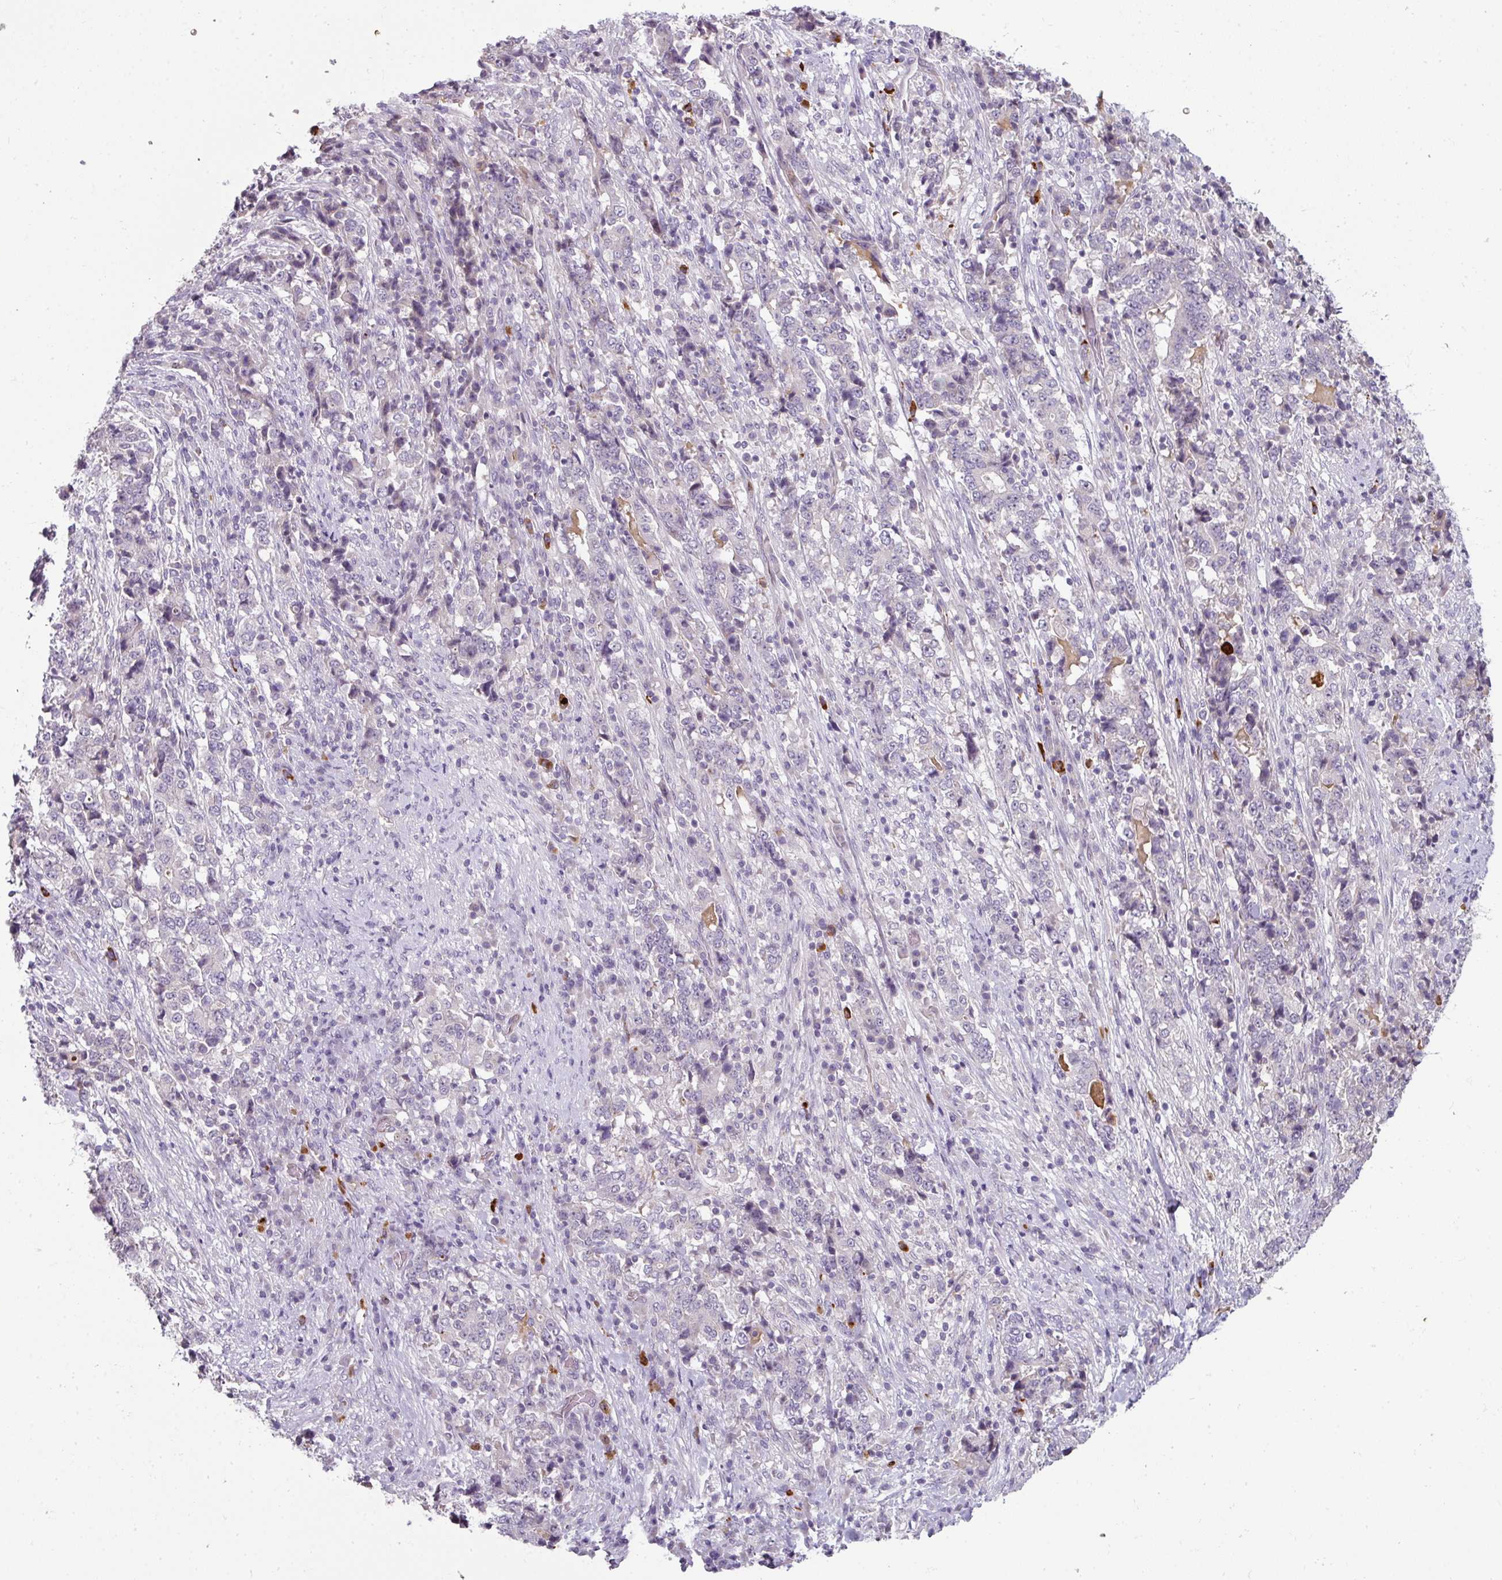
{"staining": {"intensity": "negative", "quantity": "none", "location": "none"}, "tissue": "stomach cancer", "cell_type": "Tumor cells", "image_type": "cancer", "snomed": [{"axis": "morphology", "description": "Normal tissue, NOS"}, {"axis": "morphology", "description": "Adenocarcinoma, NOS"}, {"axis": "topography", "description": "Stomach, upper"}, {"axis": "topography", "description": "Stomach"}], "caption": "Immunohistochemical staining of adenocarcinoma (stomach) exhibits no significant expression in tumor cells.", "gene": "FHAD1", "patient": {"sex": "male", "age": 59}}